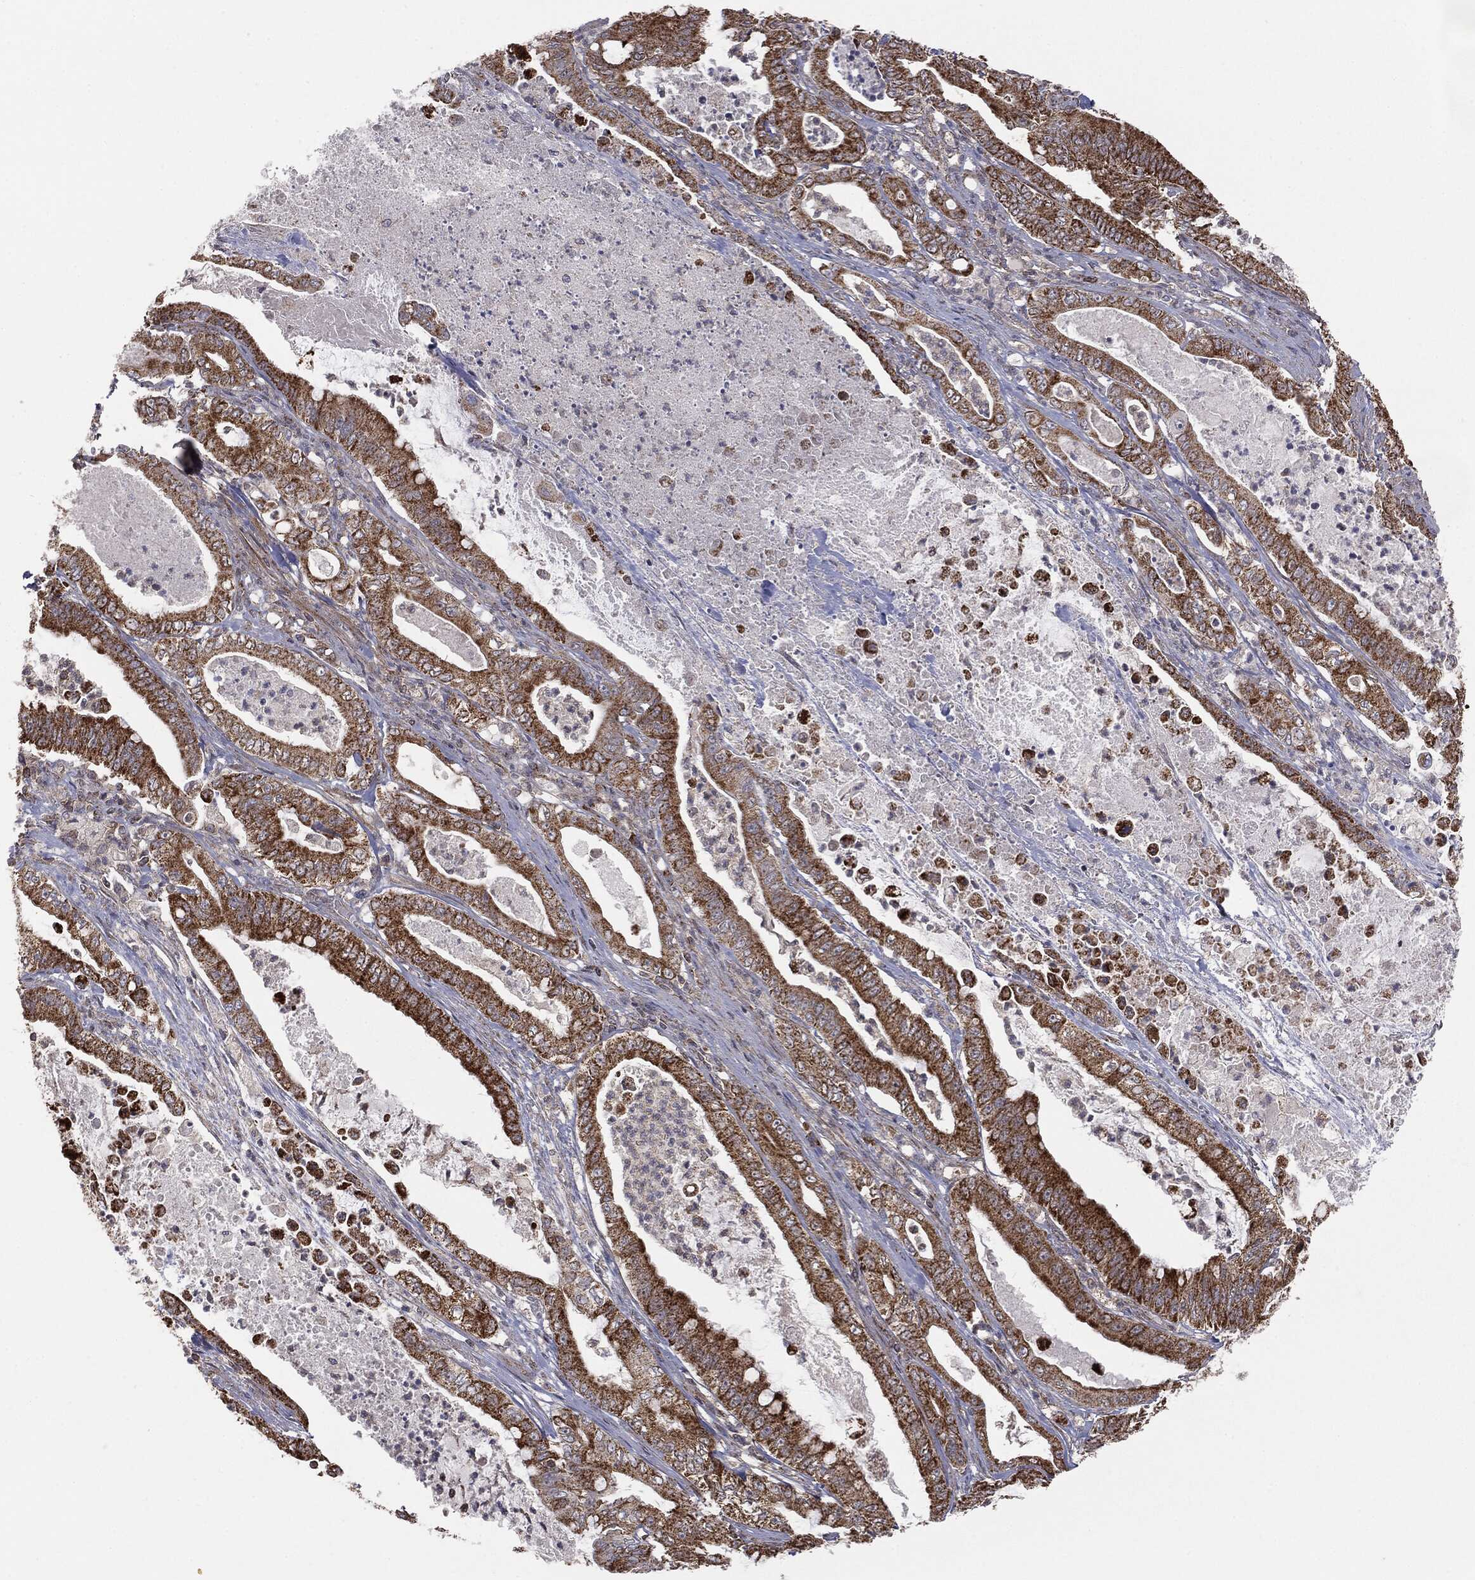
{"staining": {"intensity": "strong", "quantity": ">75%", "location": "cytoplasmic/membranous"}, "tissue": "pancreatic cancer", "cell_type": "Tumor cells", "image_type": "cancer", "snomed": [{"axis": "morphology", "description": "Adenocarcinoma, NOS"}, {"axis": "topography", "description": "Pancreas"}], "caption": "Human pancreatic cancer (adenocarcinoma) stained with a protein marker demonstrates strong staining in tumor cells.", "gene": "MTOR", "patient": {"sex": "male", "age": 71}}